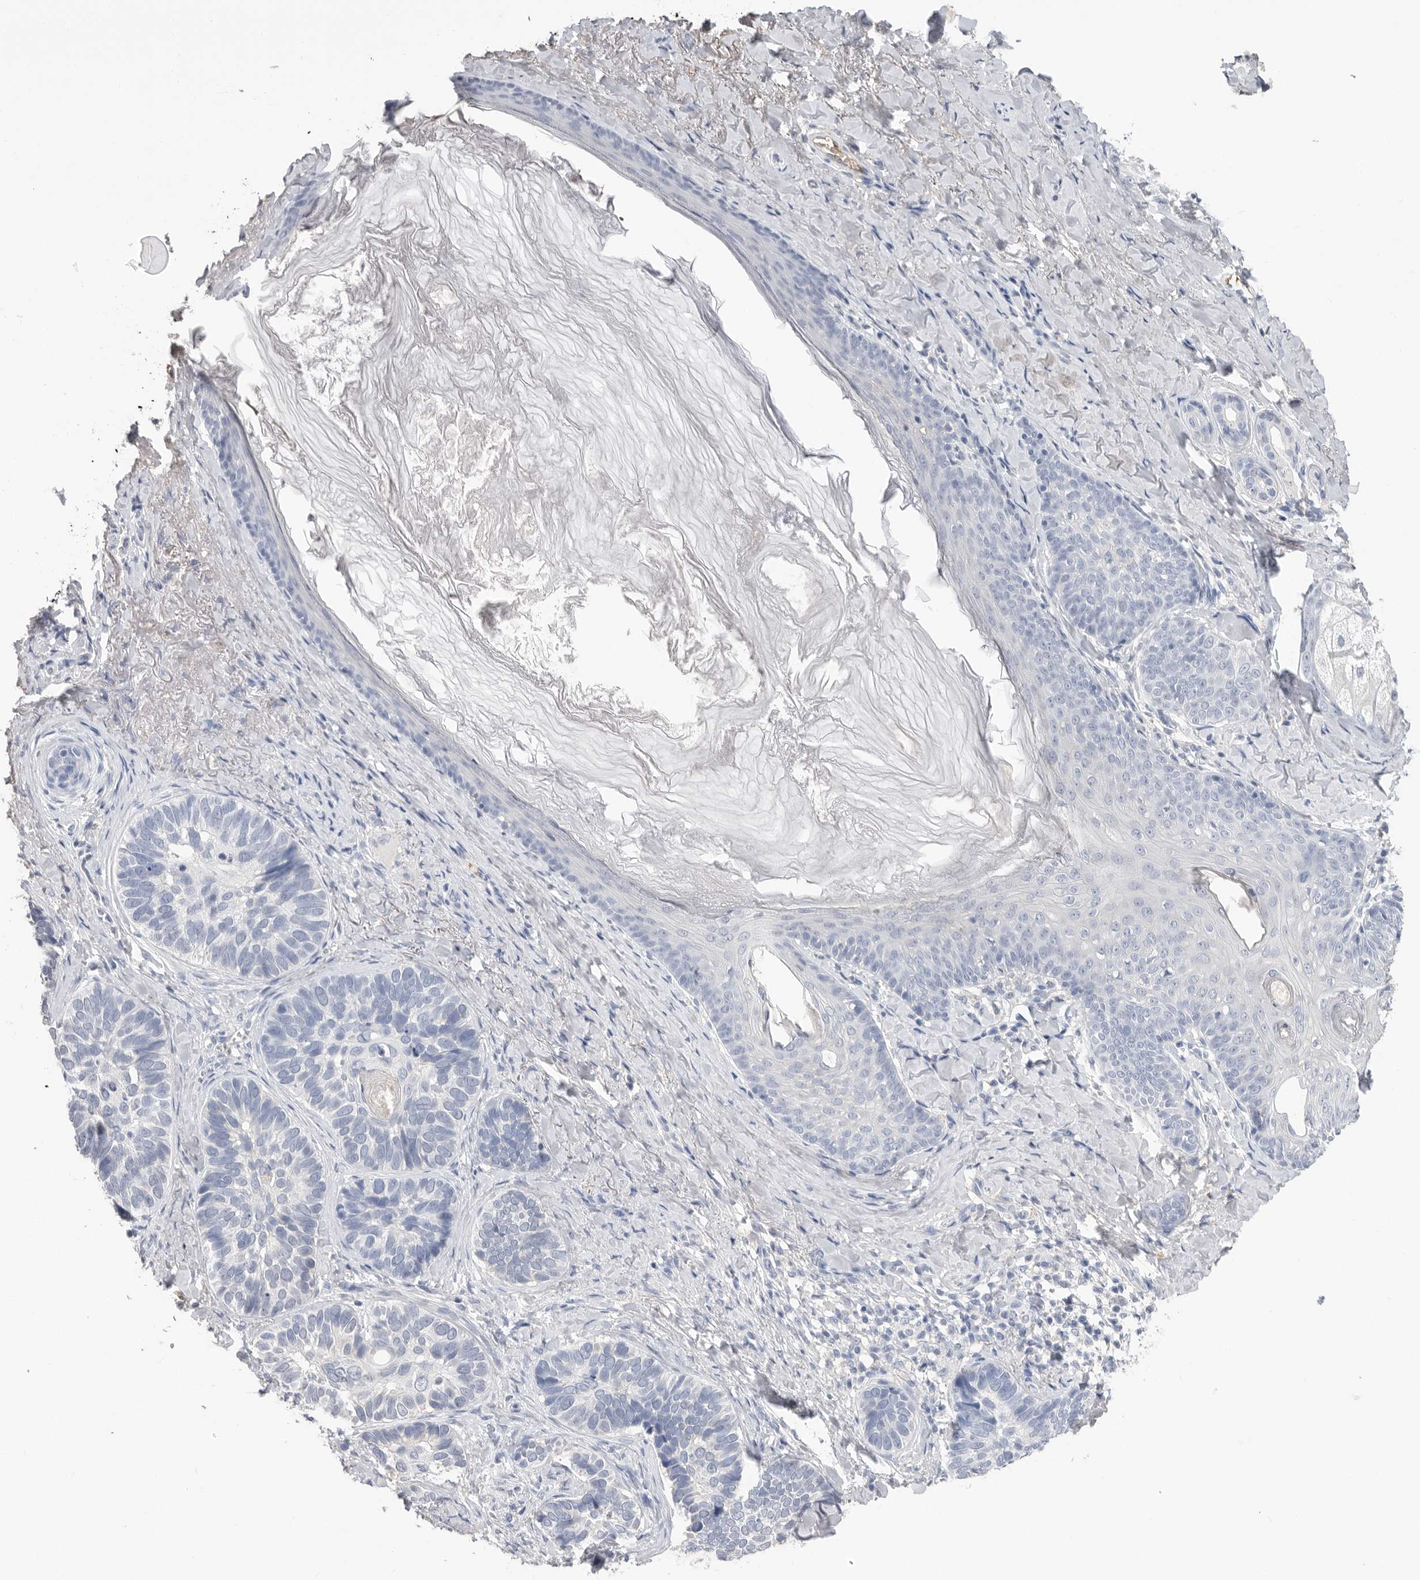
{"staining": {"intensity": "negative", "quantity": "none", "location": "none"}, "tissue": "skin cancer", "cell_type": "Tumor cells", "image_type": "cancer", "snomed": [{"axis": "morphology", "description": "Basal cell carcinoma"}, {"axis": "topography", "description": "Skin"}], "caption": "High power microscopy photomicrograph of an immunohistochemistry photomicrograph of basal cell carcinoma (skin), revealing no significant expression in tumor cells.", "gene": "APOA2", "patient": {"sex": "male", "age": 62}}